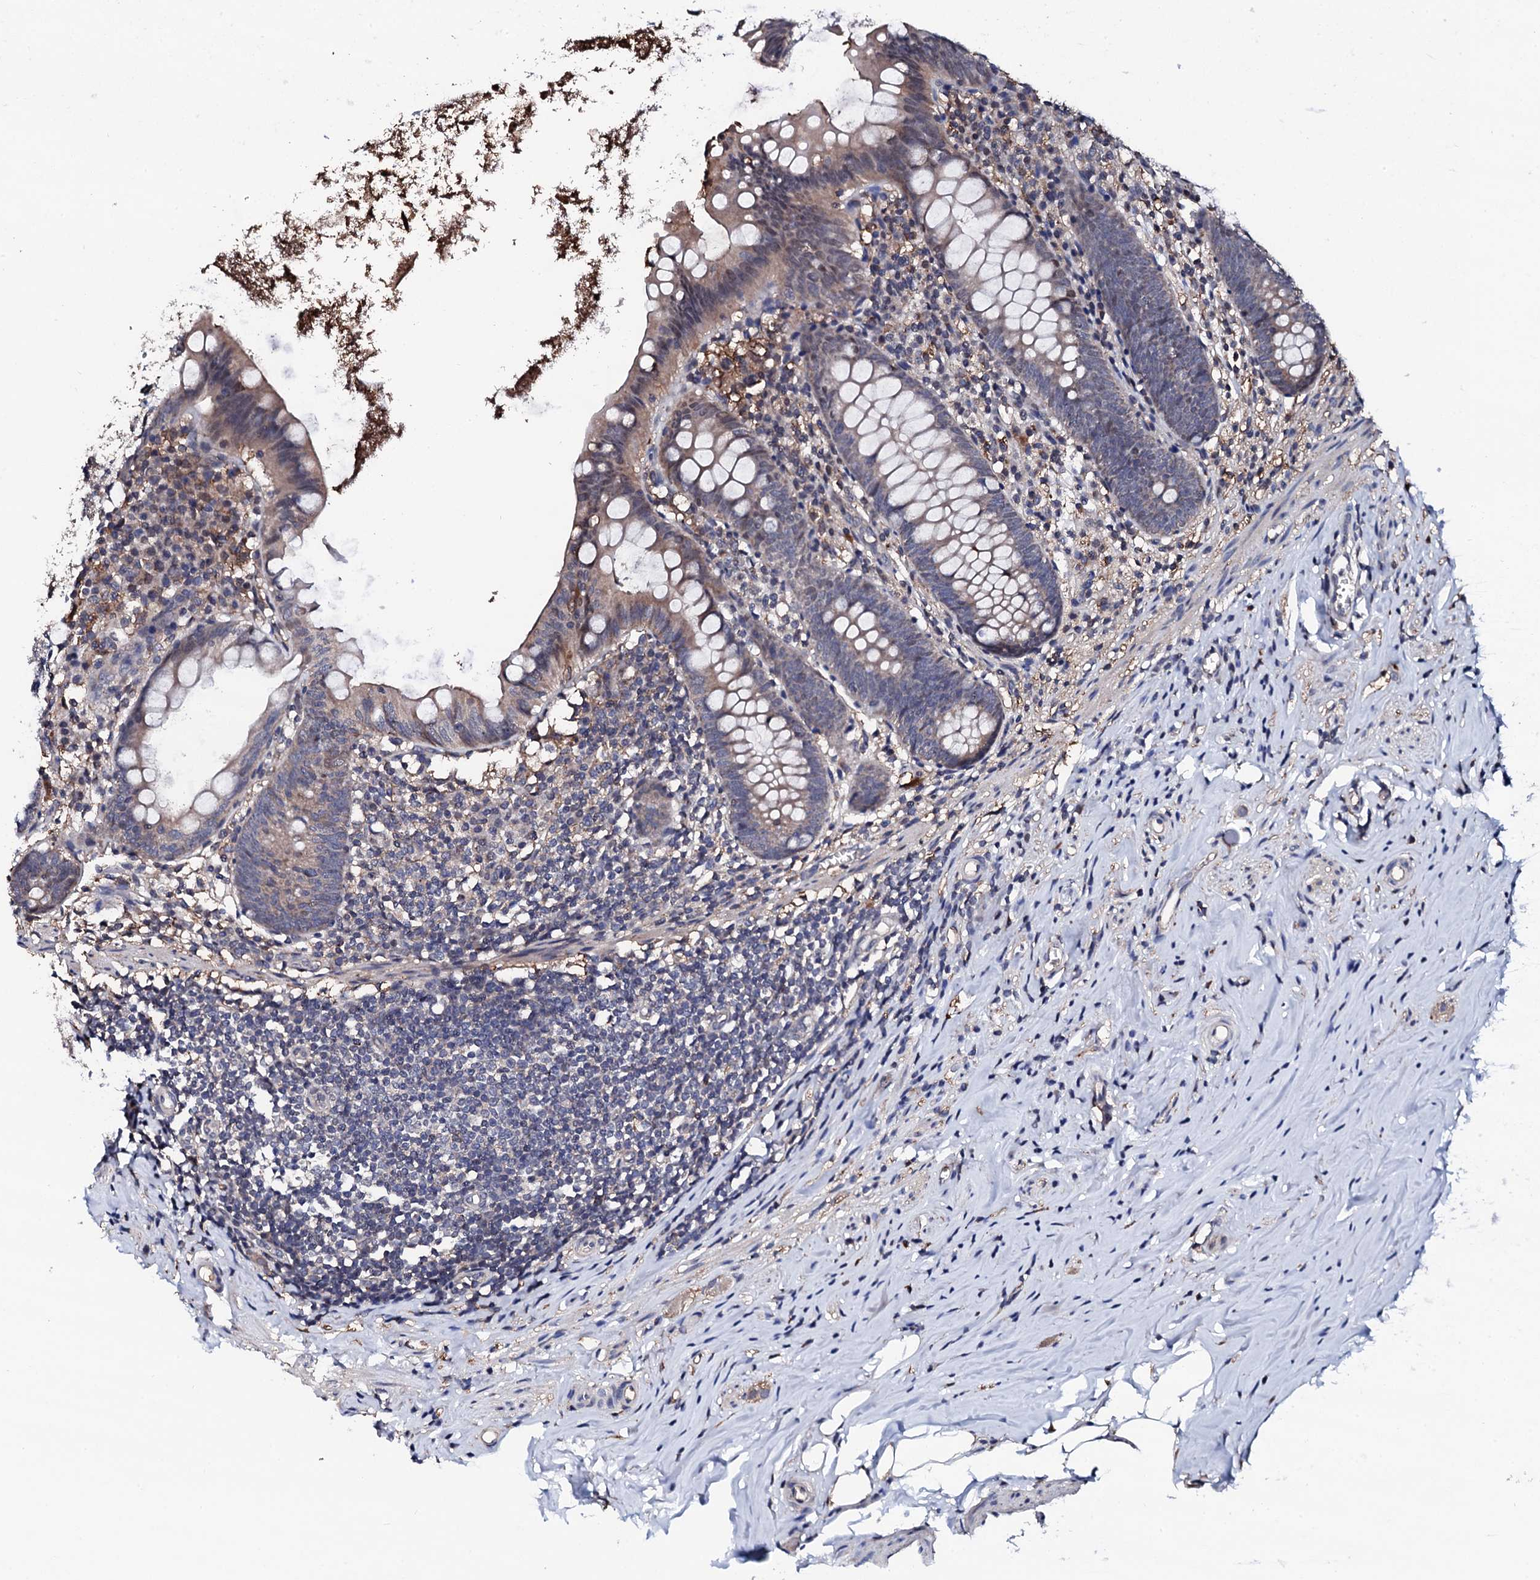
{"staining": {"intensity": "weak", "quantity": "<25%", "location": "cytoplasmic/membranous"}, "tissue": "appendix", "cell_type": "Glandular cells", "image_type": "normal", "snomed": [{"axis": "morphology", "description": "Normal tissue, NOS"}, {"axis": "topography", "description": "Appendix"}], "caption": "The photomicrograph exhibits no significant expression in glandular cells of appendix.", "gene": "EDC3", "patient": {"sex": "female", "age": 51}}